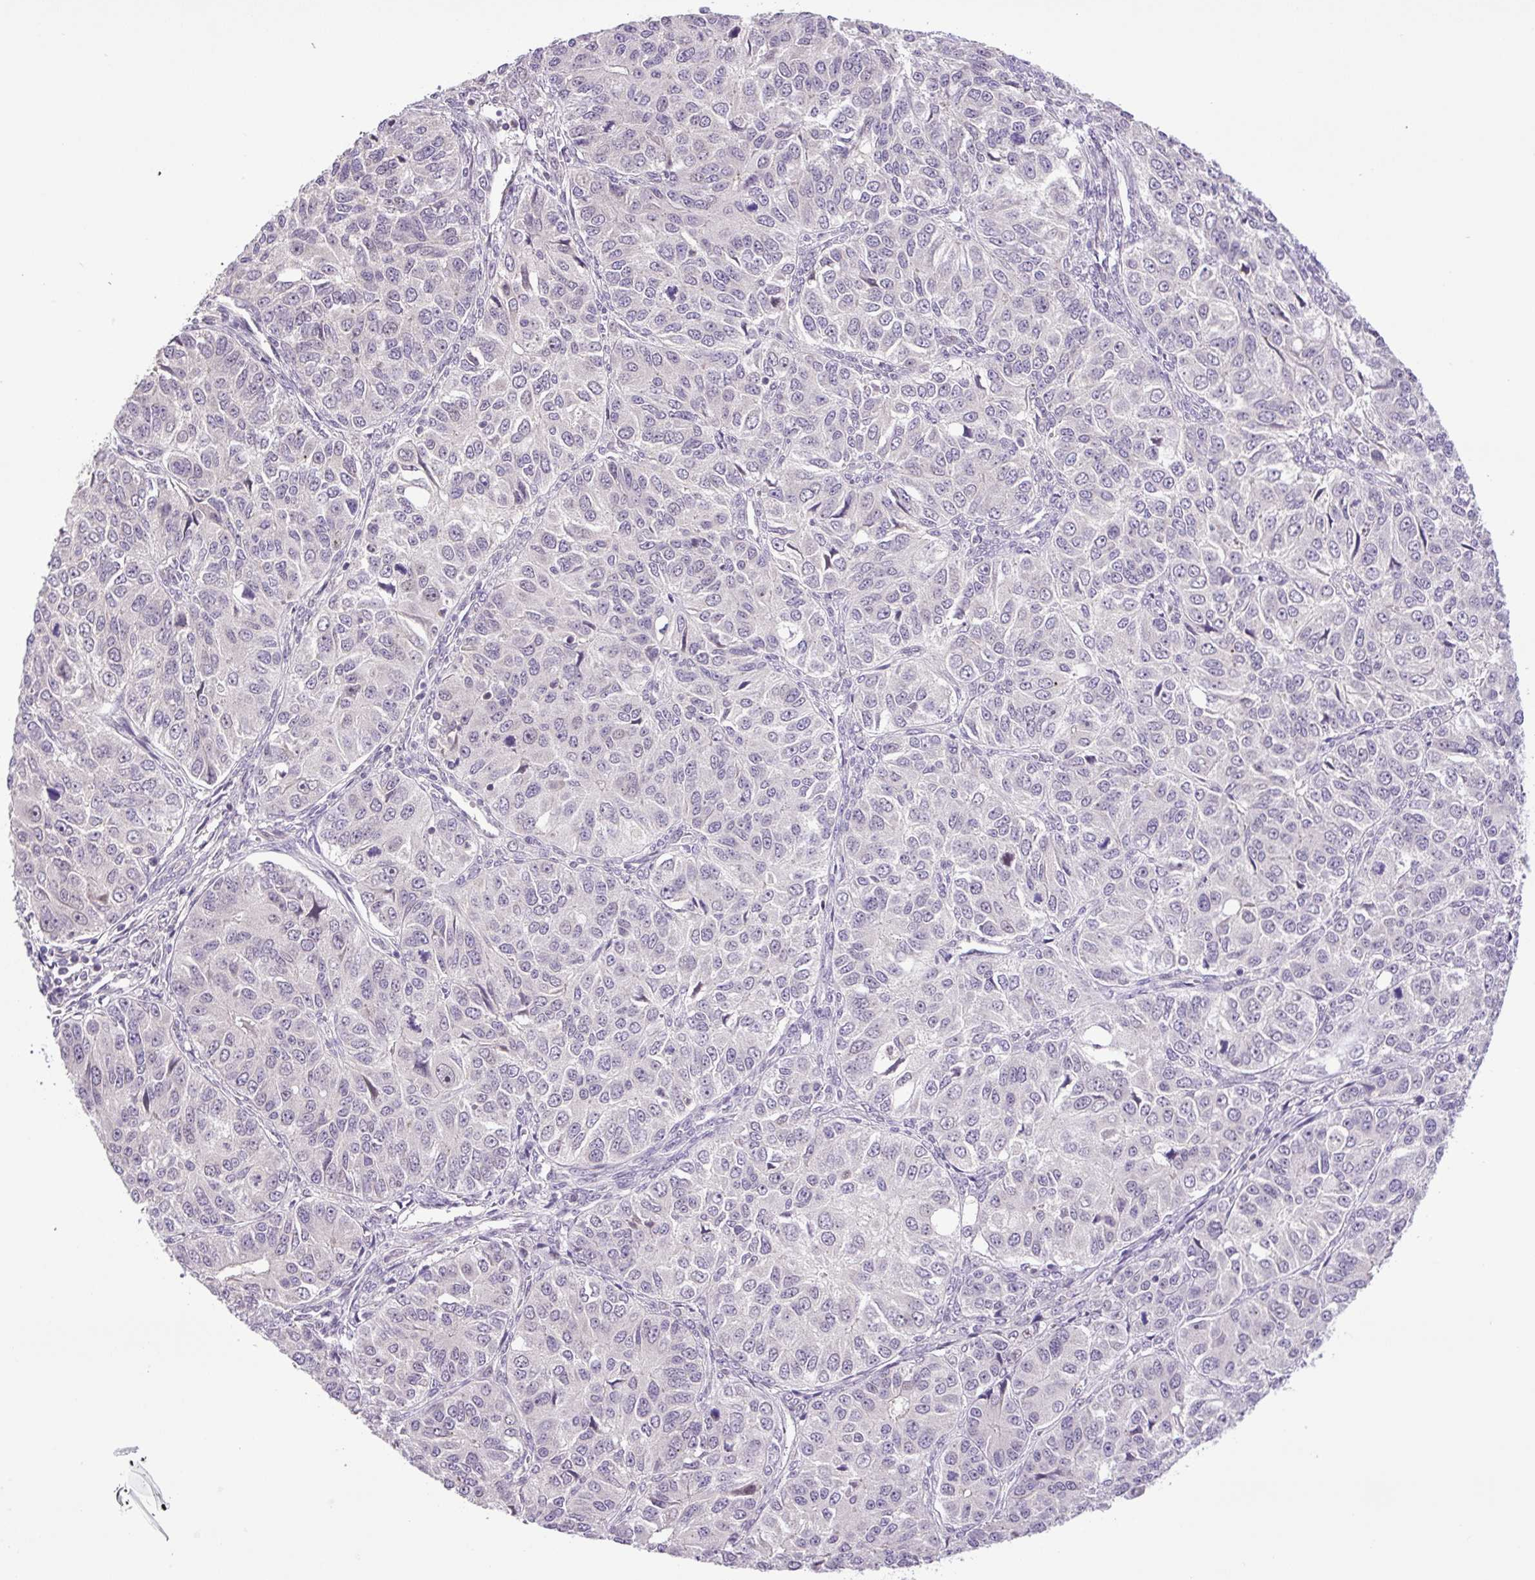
{"staining": {"intensity": "negative", "quantity": "none", "location": "none"}, "tissue": "ovarian cancer", "cell_type": "Tumor cells", "image_type": "cancer", "snomed": [{"axis": "morphology", "description": "Carcinoma, endometroid"}, {"axis": "topography", "description": "Ovary"}], "caption": "High power microscopy image of an immunohistochemistry image of ovarian endometroid carcinoma, revealing no significant expression in tumor cells.", "gene": "KPNA1", "patient": {"sex": "female", "age": 51}}